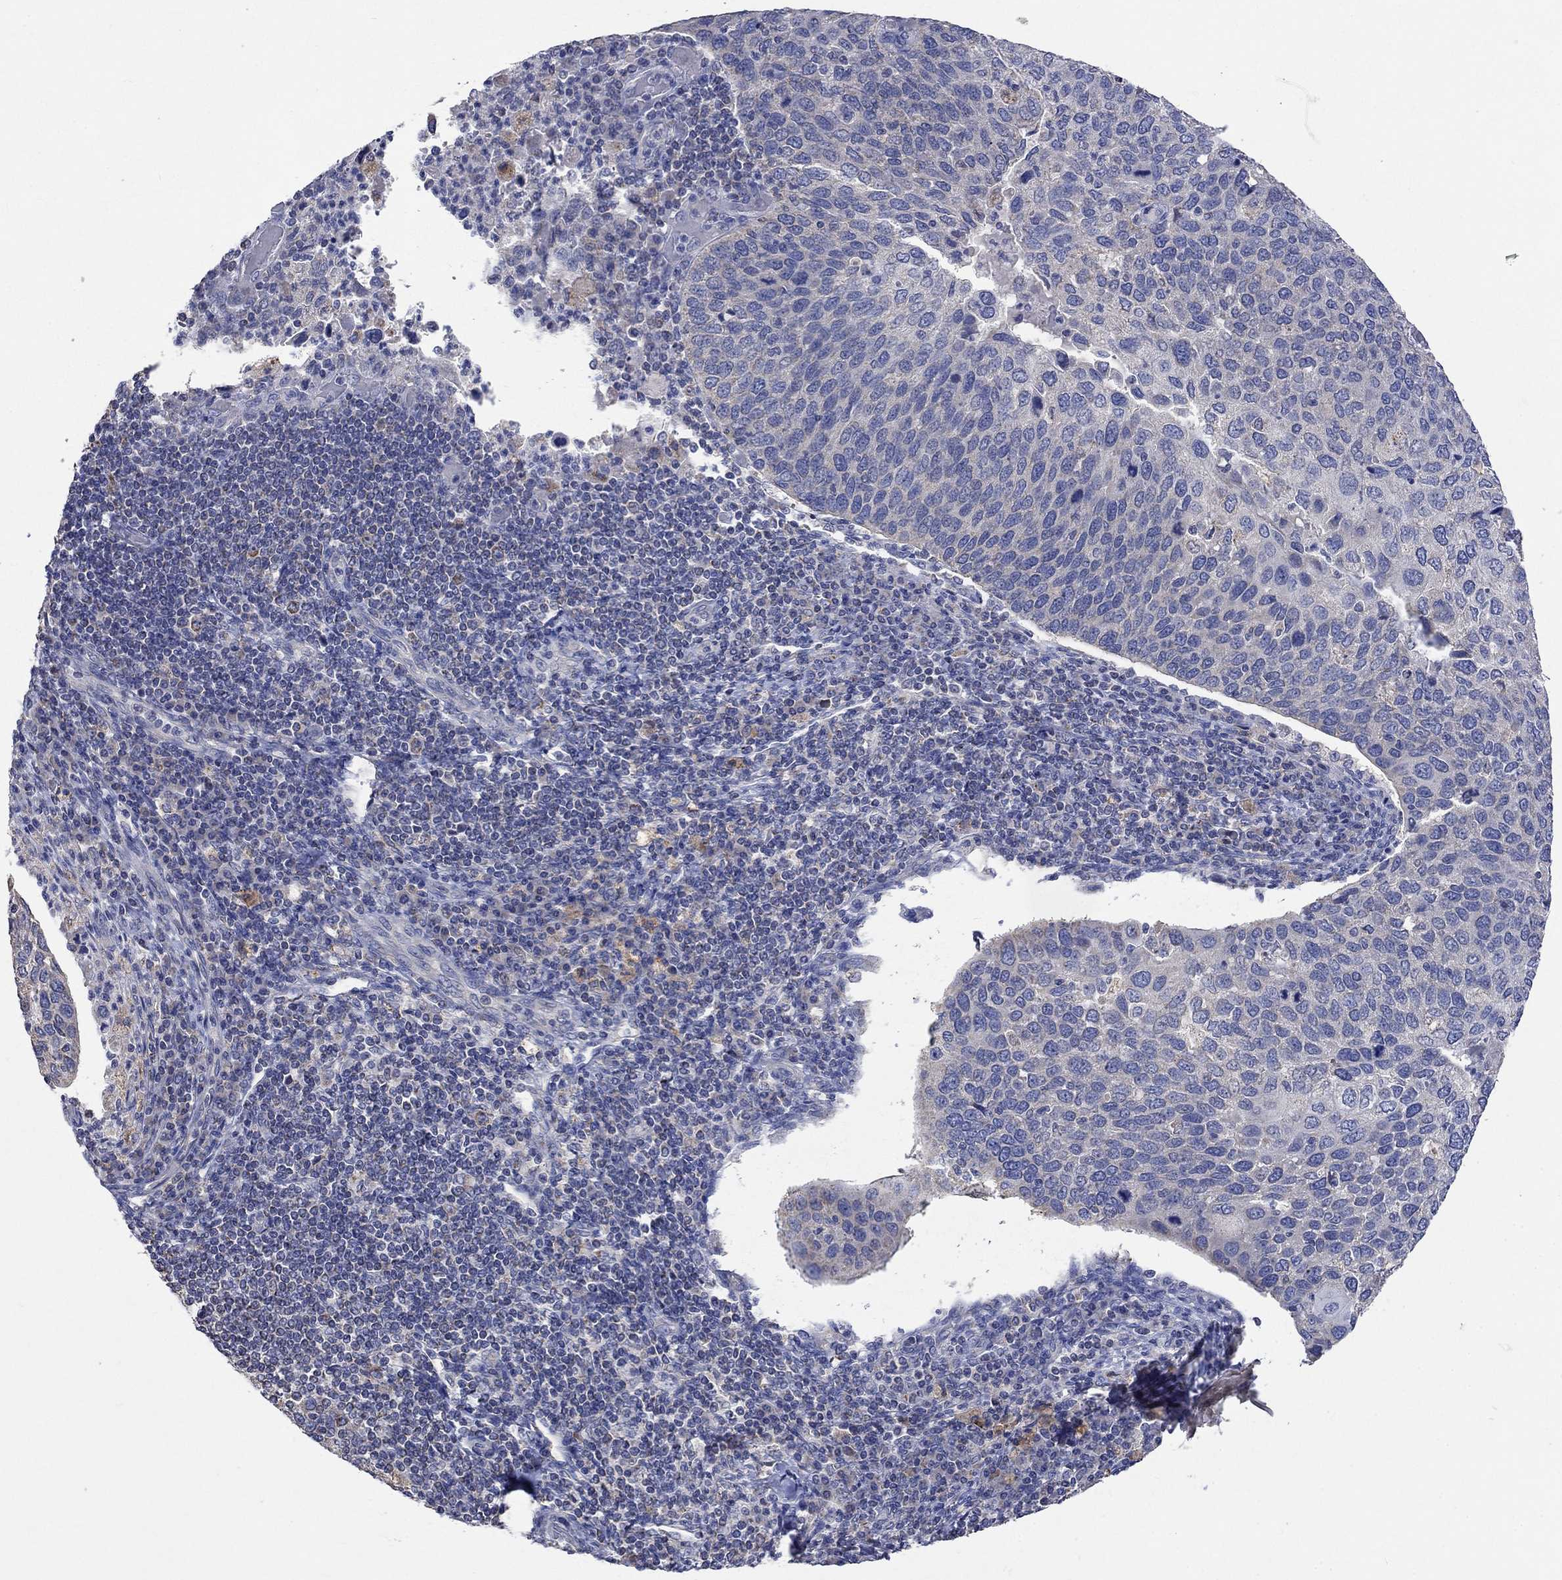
{"staining": {"intensity": "negative", "quantity": "none", "location": "none"}, "tissue": "cervical cancer", "cell_type": "Tumor cells", "image_type": "cancer", "snomed": [{"axis": "morphology", "description": "Squamous cell carcinoma, NOS"}, {"axis": "topography", "description": "Cervix"}], "caption": "IHC of cervical squamous cell carcinoma shows no staining in tumor cells.", "gene": "UGT8", "patient": {"sex": "female", "age": 54}}